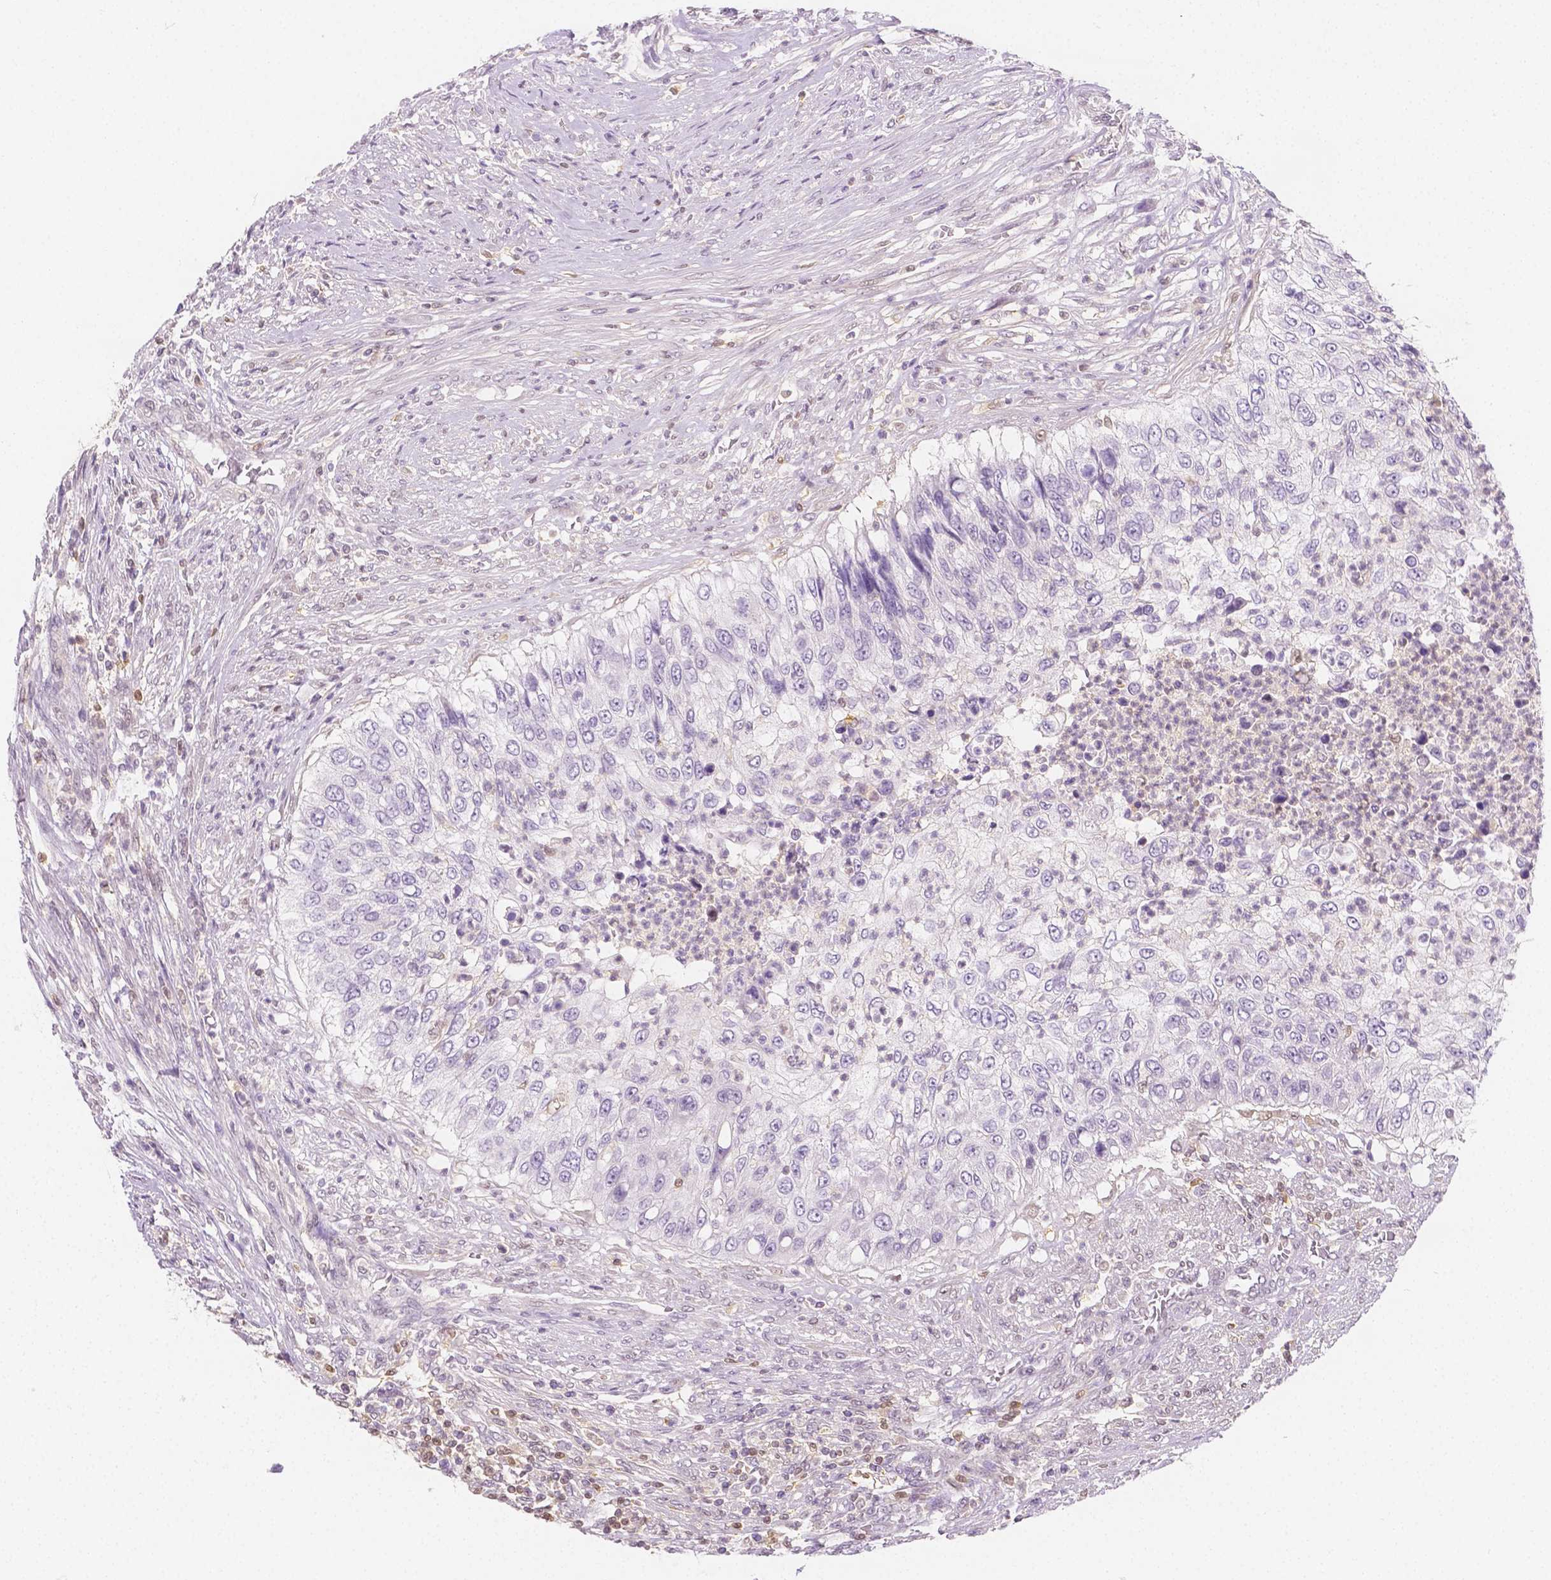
{"staining": {"intensity": "negative", "quantity": "none", "location": "none"}, "tissue": "urothelial cancer", "cell_type": "Tumor cells", "image_type": "cancer", "snomed": [{"axis": "morphology", "description": "Urothelial carcinoma, High grade"}, {"axis": "topography", "description": "Urinary bladder"}], "caption": "This is a micrograph of immunohistochemistry staining of high-grade urothelial carcinoma, which shows no expression in tumor cells.", "gene": "SGTB", "patient": {"sex": "female", "age": 60}}